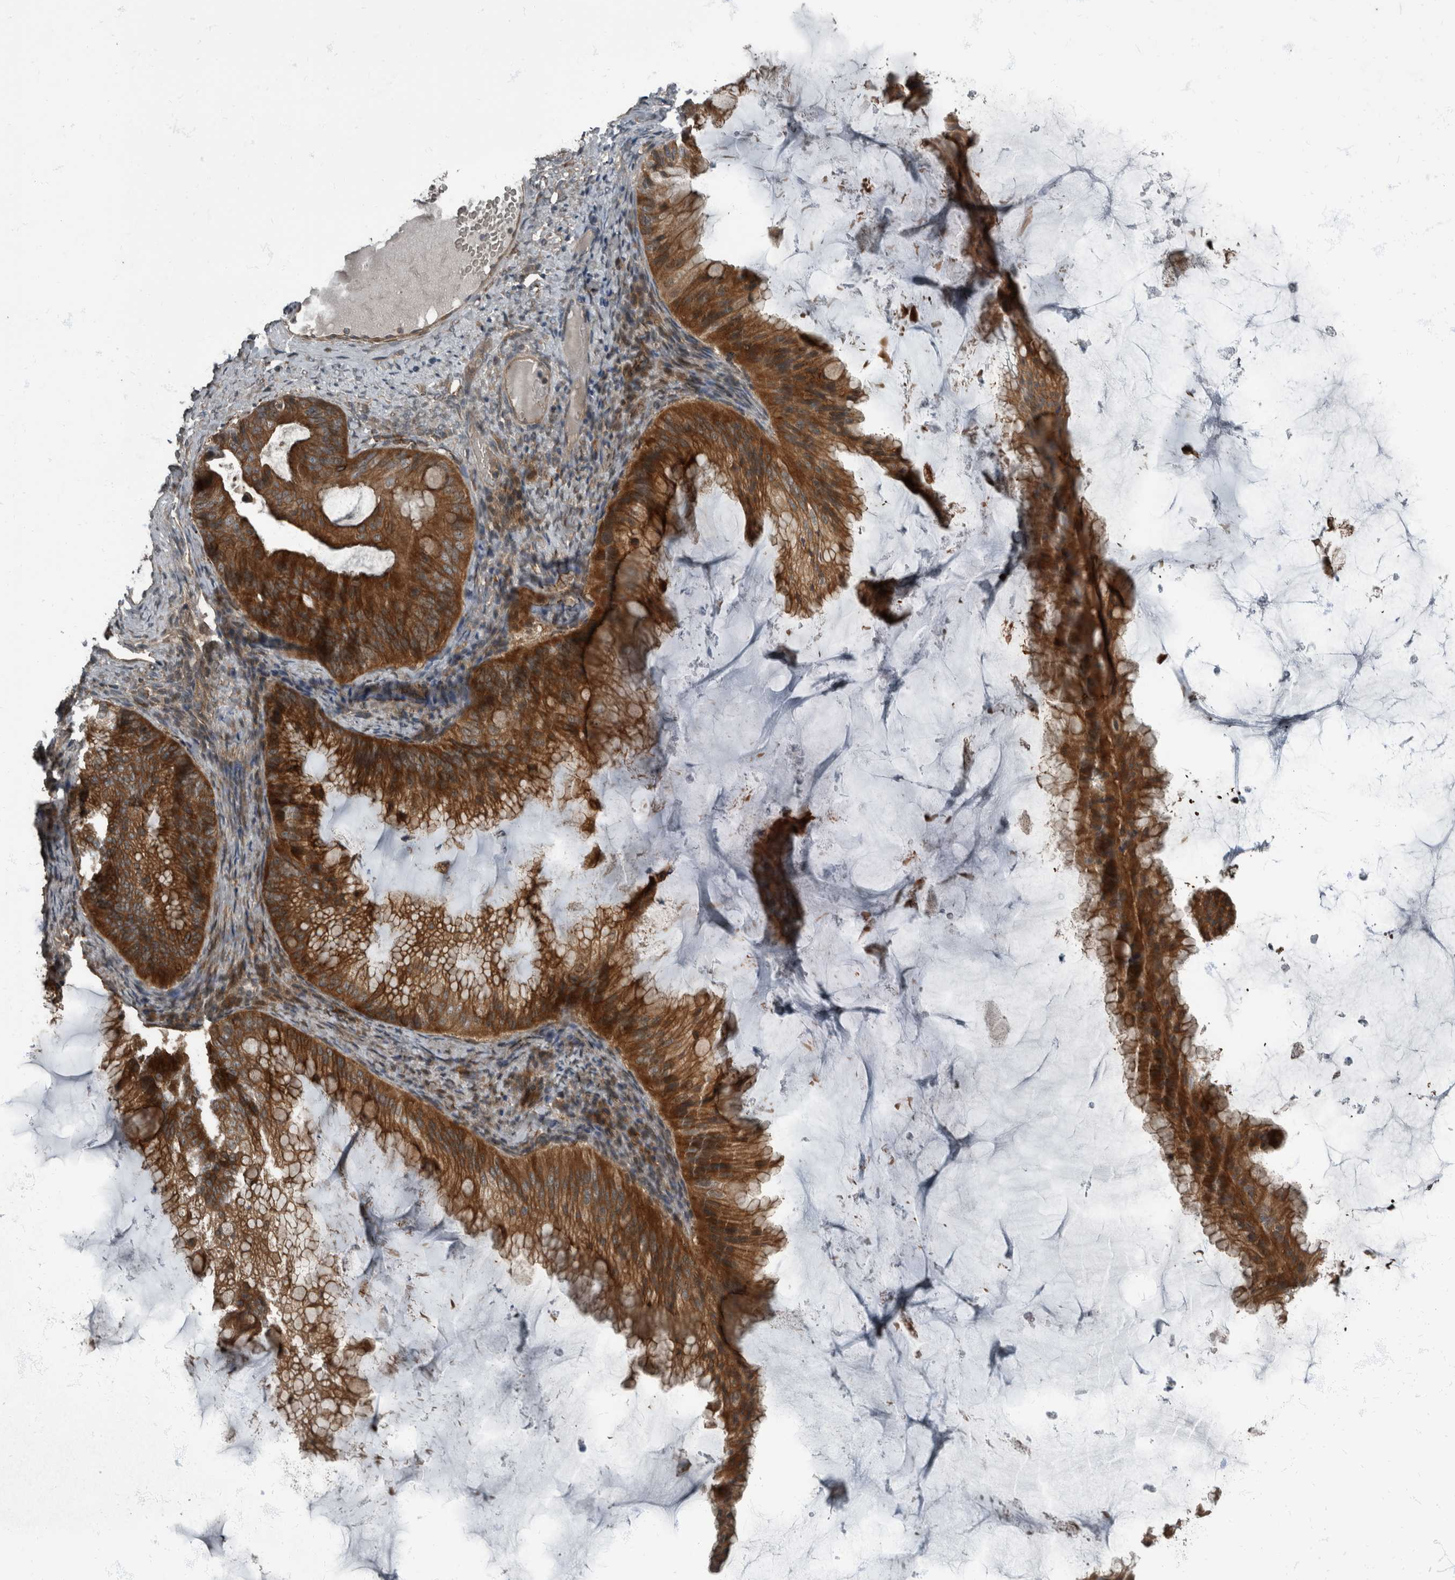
{"staining": {"intensity": "strong", "quantity": ">75%", "location": "cytoplasmic/membranous"}, "tissue": "ovarian cancer", "cell_type": "Tumor cells", "image_type": "cancer", "snomed": [{"axis": "morphology", "description": "Cystadenocarcinoma, mucinous, NOS"}, {"axis": "topography", "description": "Ovary"}], "caption": "Strong cytoplasmic/membranous positivity for a protein is identified in about >75% of tumor cells of ovarian cancer using IHC.", "gene": "RABGGTB", "patient": {"sex": "female", "age": 61}}